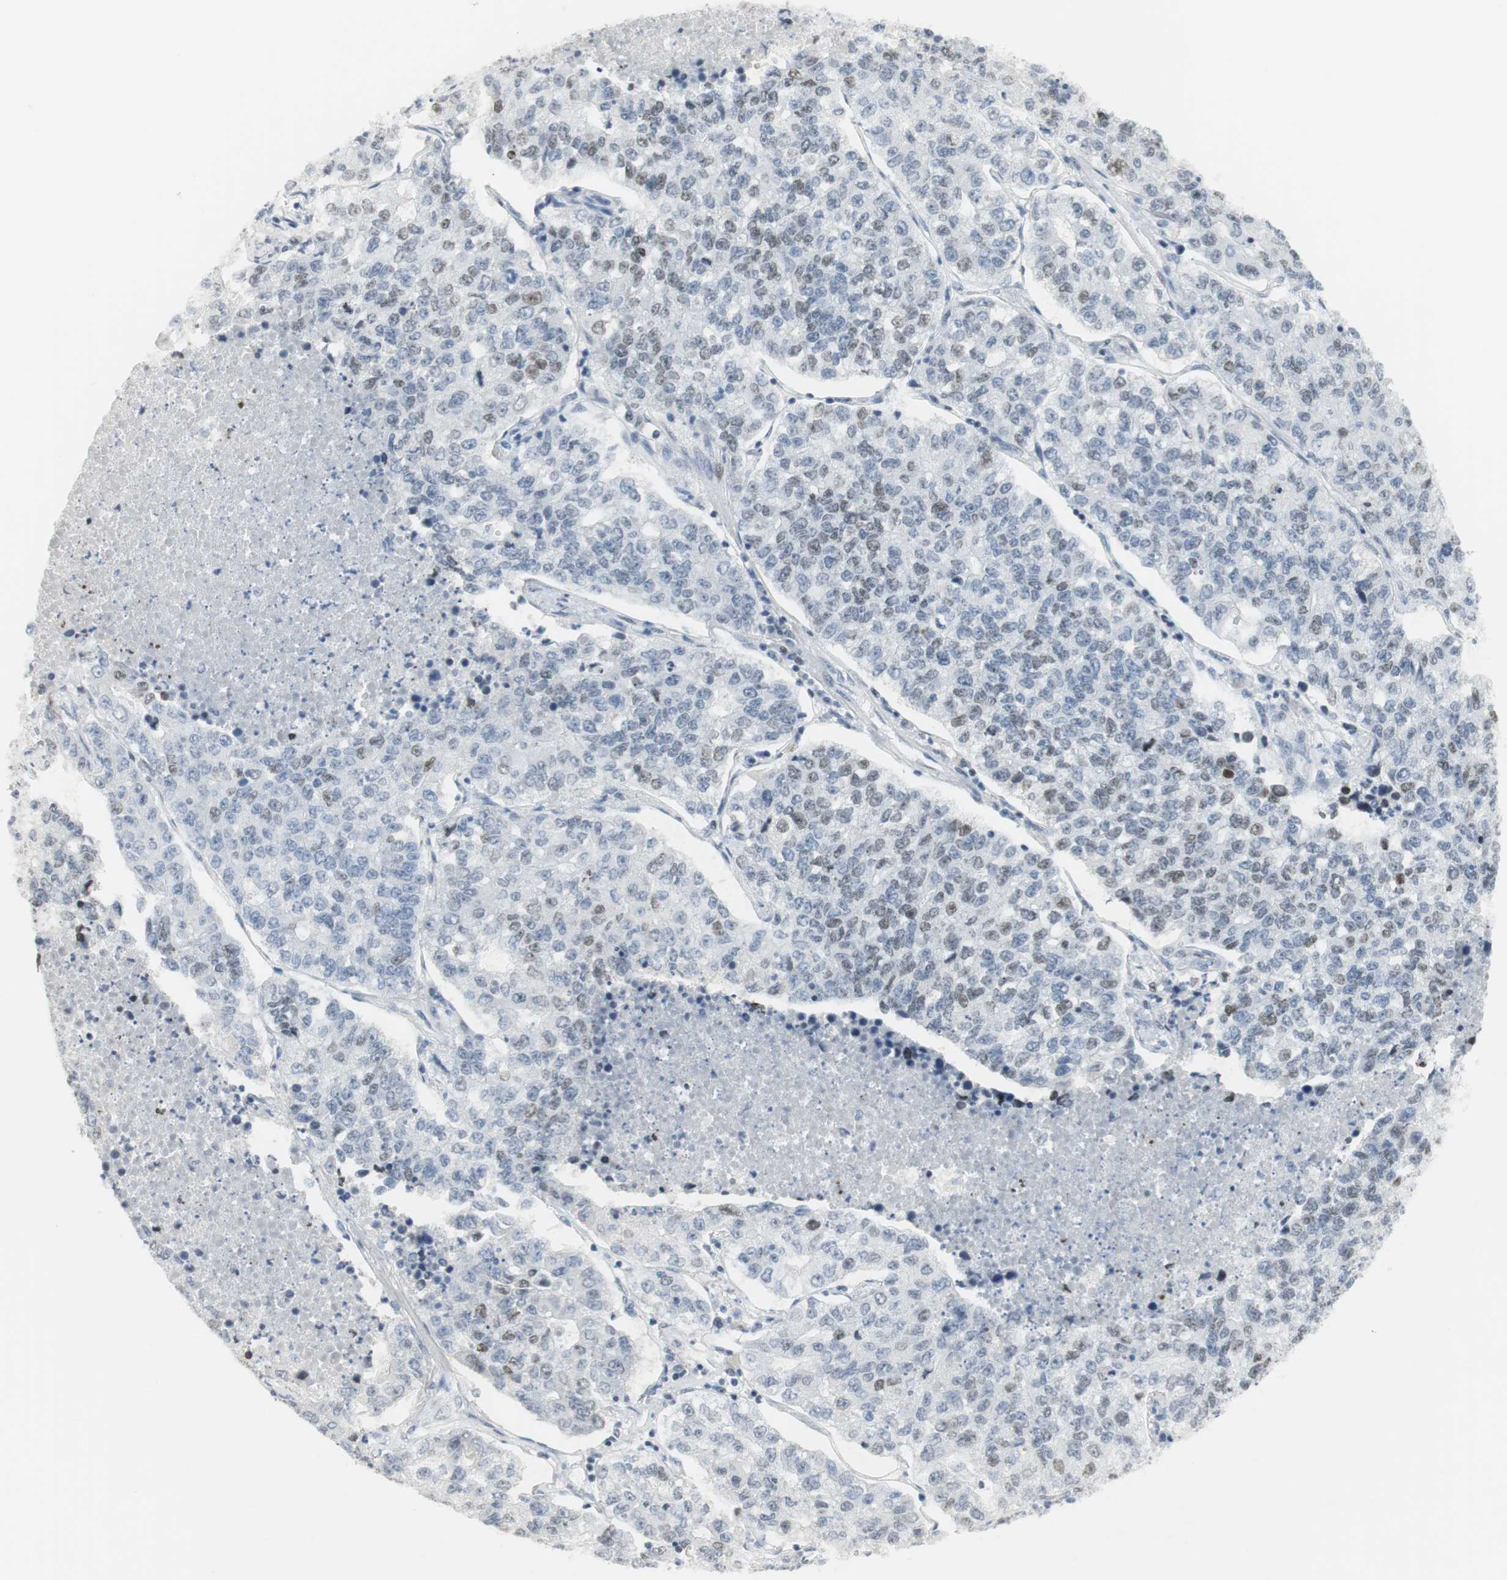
{"staining": {"intensity": "weak", "quantity": "<25%", "location": "nuclear"}, "tissue": "lung cancer", "cell_type": "Tumor cells", "image_type": "cancer", "snomed": [{"axis": "morphology", "description": "Adenocarcinoma, NOS"}, {"axis": "topography", "description": "Lung"}], "caption": "This is an IHC micrograph of human lung cancer (adenocarcinoma). There is no staining in tumor cells.", "gene": "BMI1", "patient": {"sex": "male", "age": 49}}